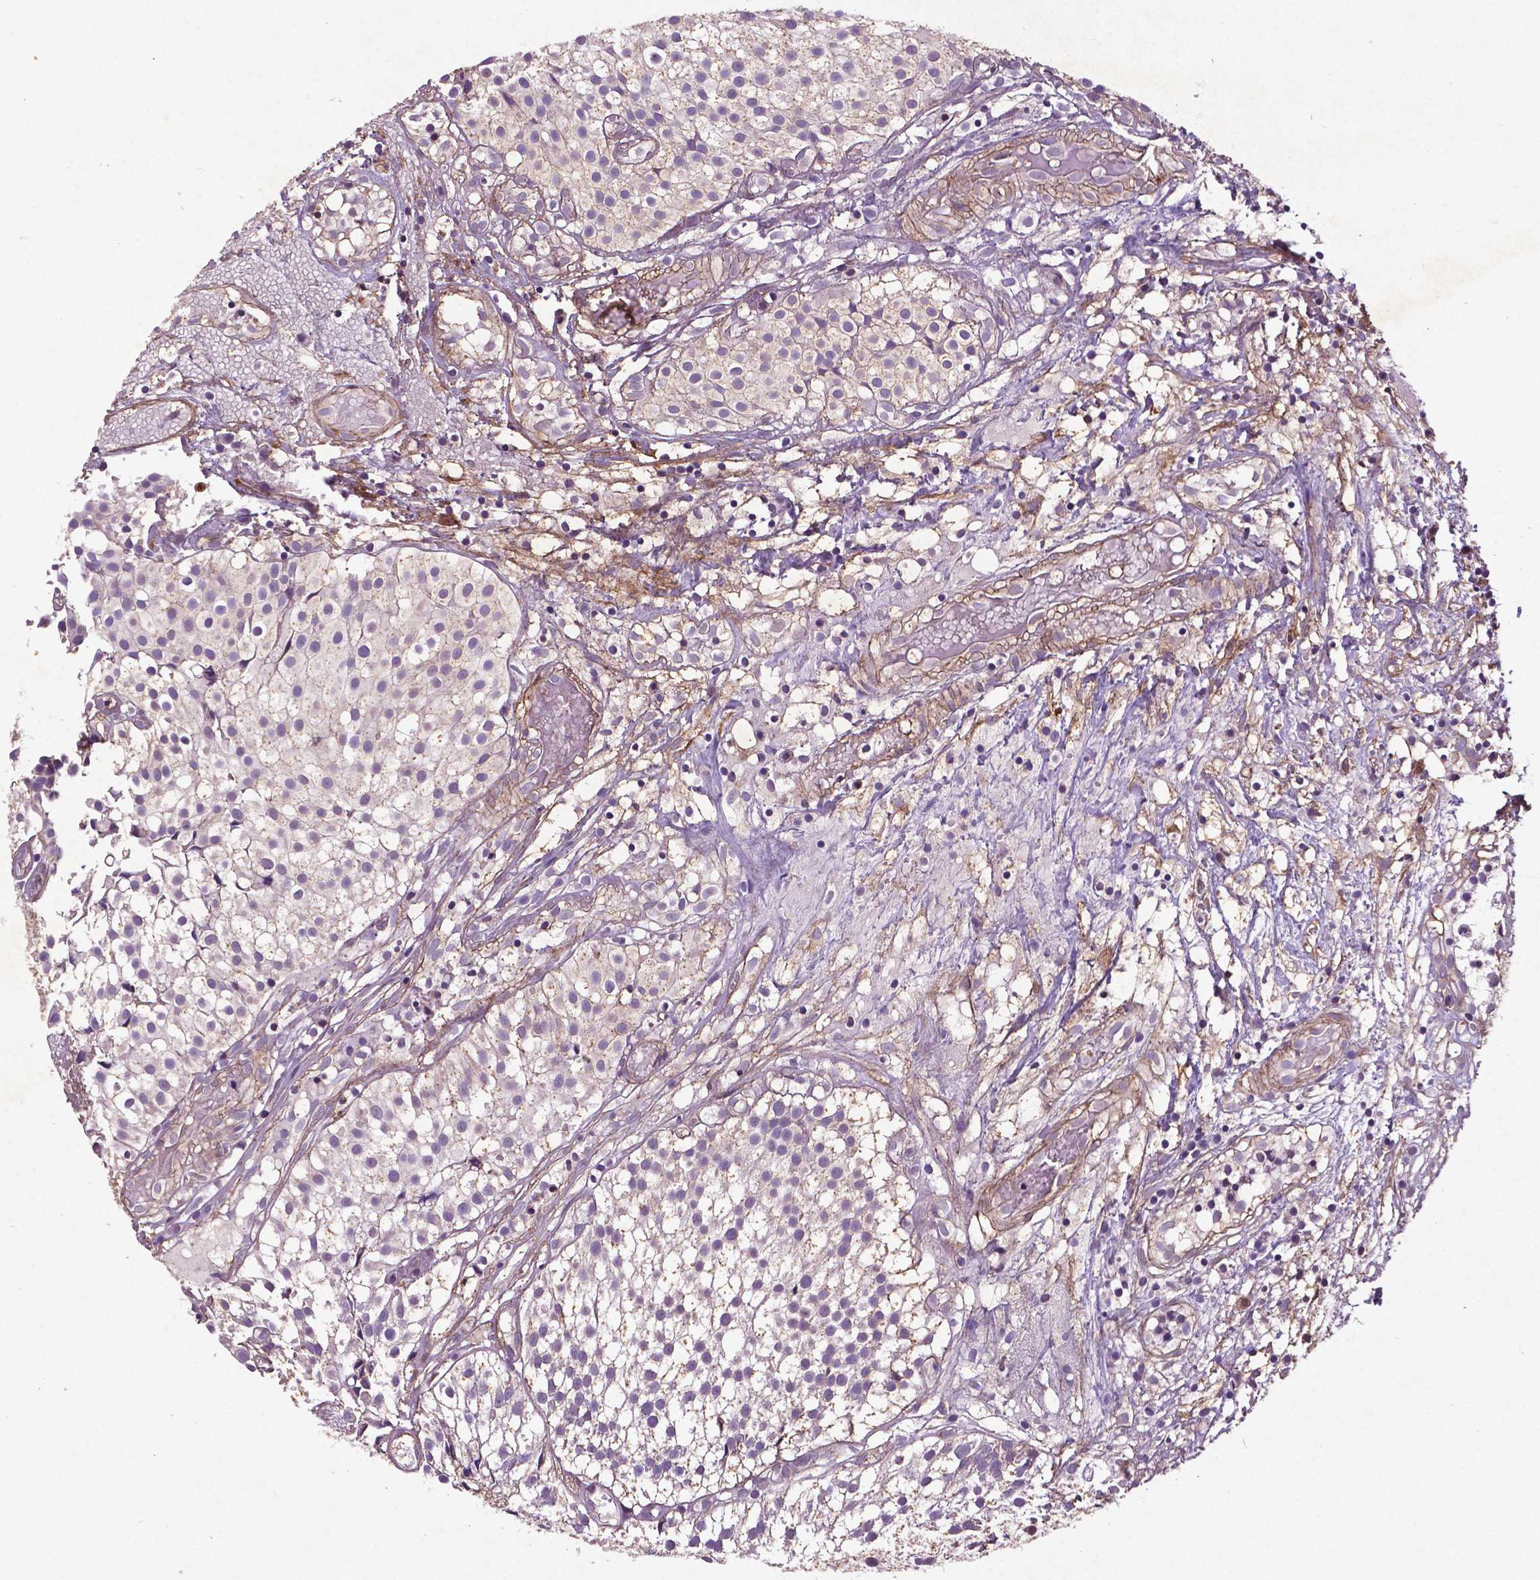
{"staining": {"intensity": "negative", "quantity": "none", "location": "none"}, "tissue": "urothelial cancer", "cell_type": "Tumor cells", "image_type": "cancer", "snomed": [{"axis": "morphology", "description": "Urothelial carcinoma, Low grade"}, {"axis": "topography", "description": "Urinary bladder"}], "caption": "A high-resolution photomicrograph shows immunohistochemistry (IHC) staining of urothelial cancer, which reveals no significant positivity in tumor cells.", "gene": "RRAS", "patient": {"sex": "male", "age": 79}}